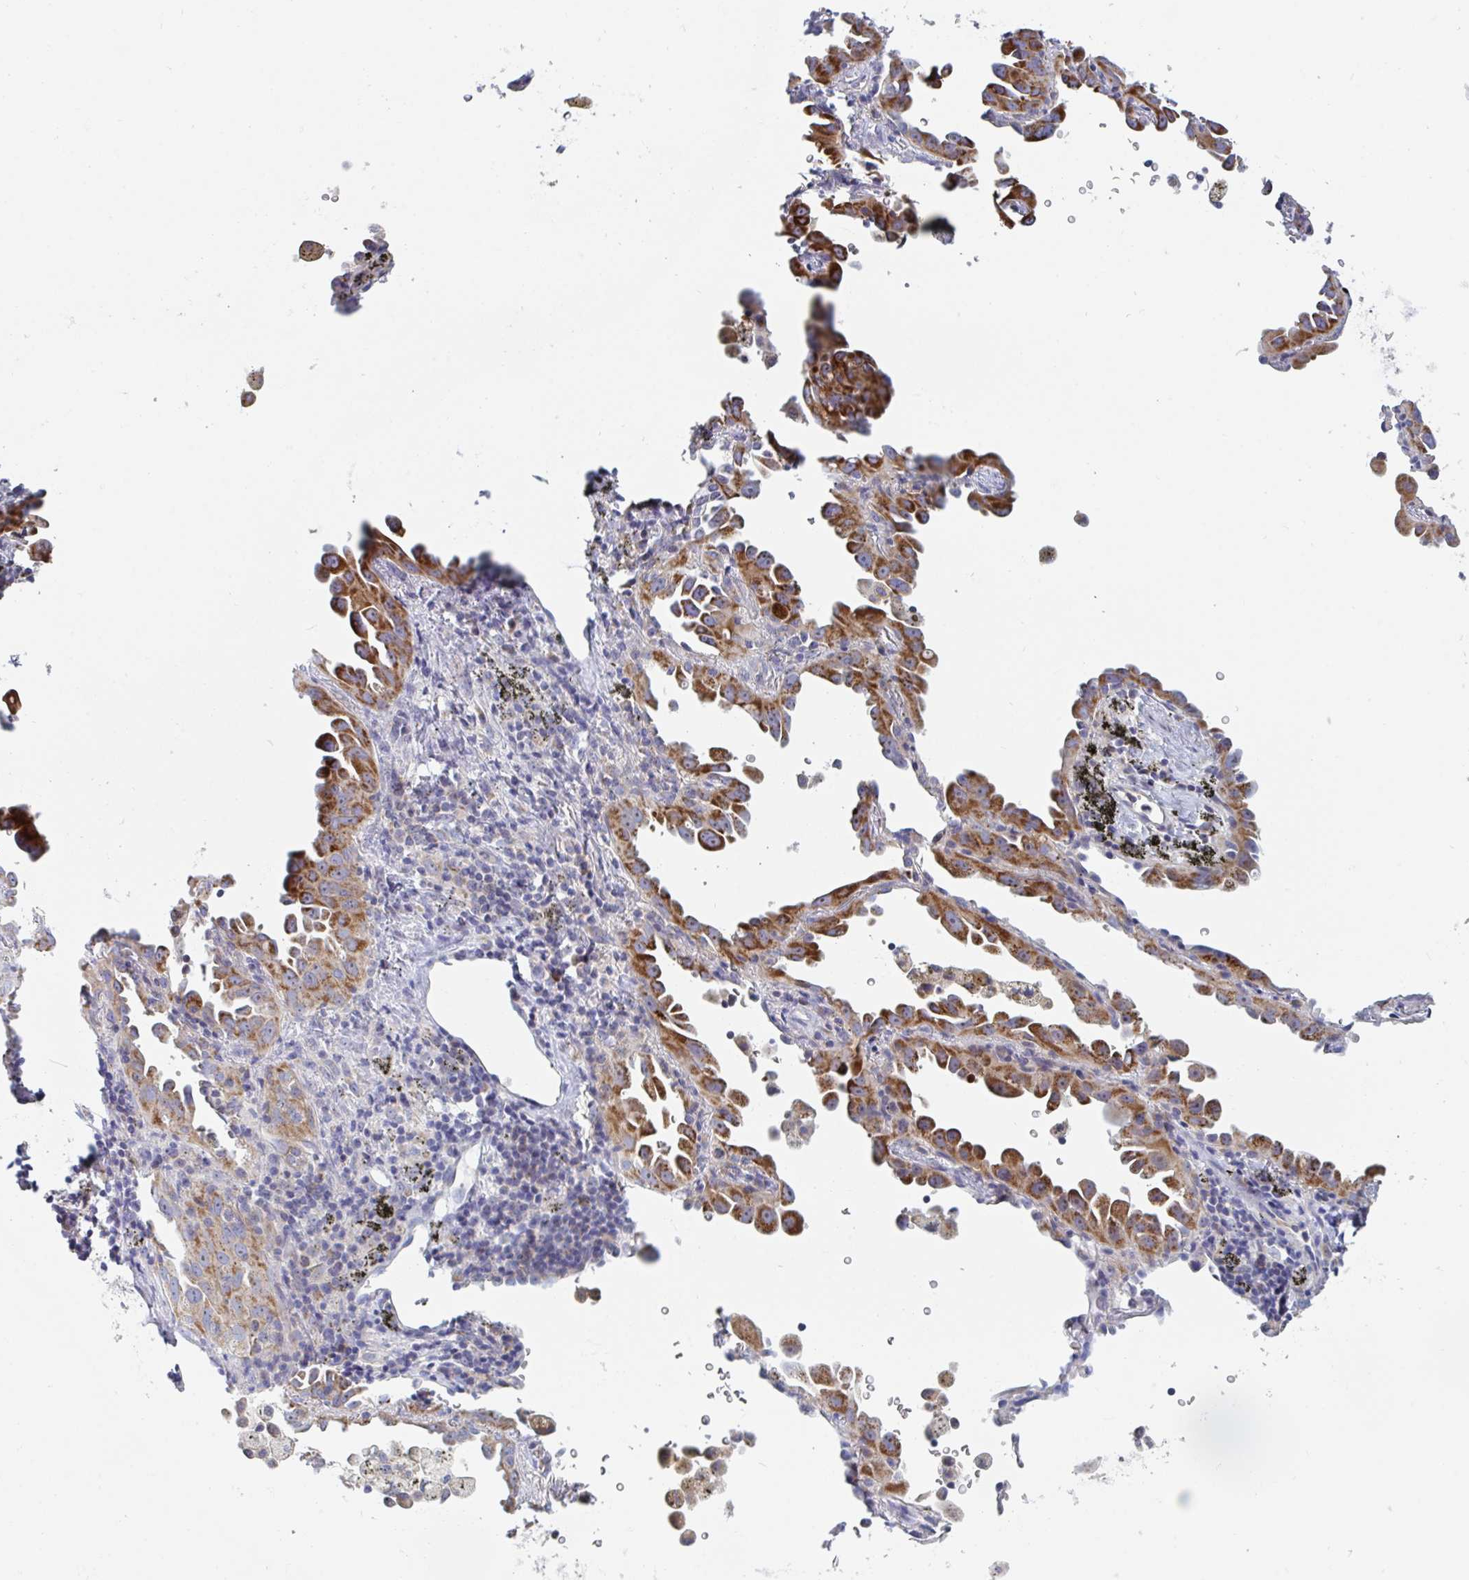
{"staining": {"intensity": "strong", "quantity": ">75%", "location": "cytoplasmic/membranous"}, "tissue": "lung cancer", "cell_type": "Tumor cells", "image_type": "cancer", "snomed": [{"axis": "morphology", "description": "Adenocarcinoma, NOS"}, {"axis": "topography", "description": "Lung"}], "caption": "Strong cytoplasmic/membranous protein positivity is appreciated in approximately >75% of tumor cells in lung cancer.", "gene": "MRPL53", "patient": {"sex": "male", "age": 68}}